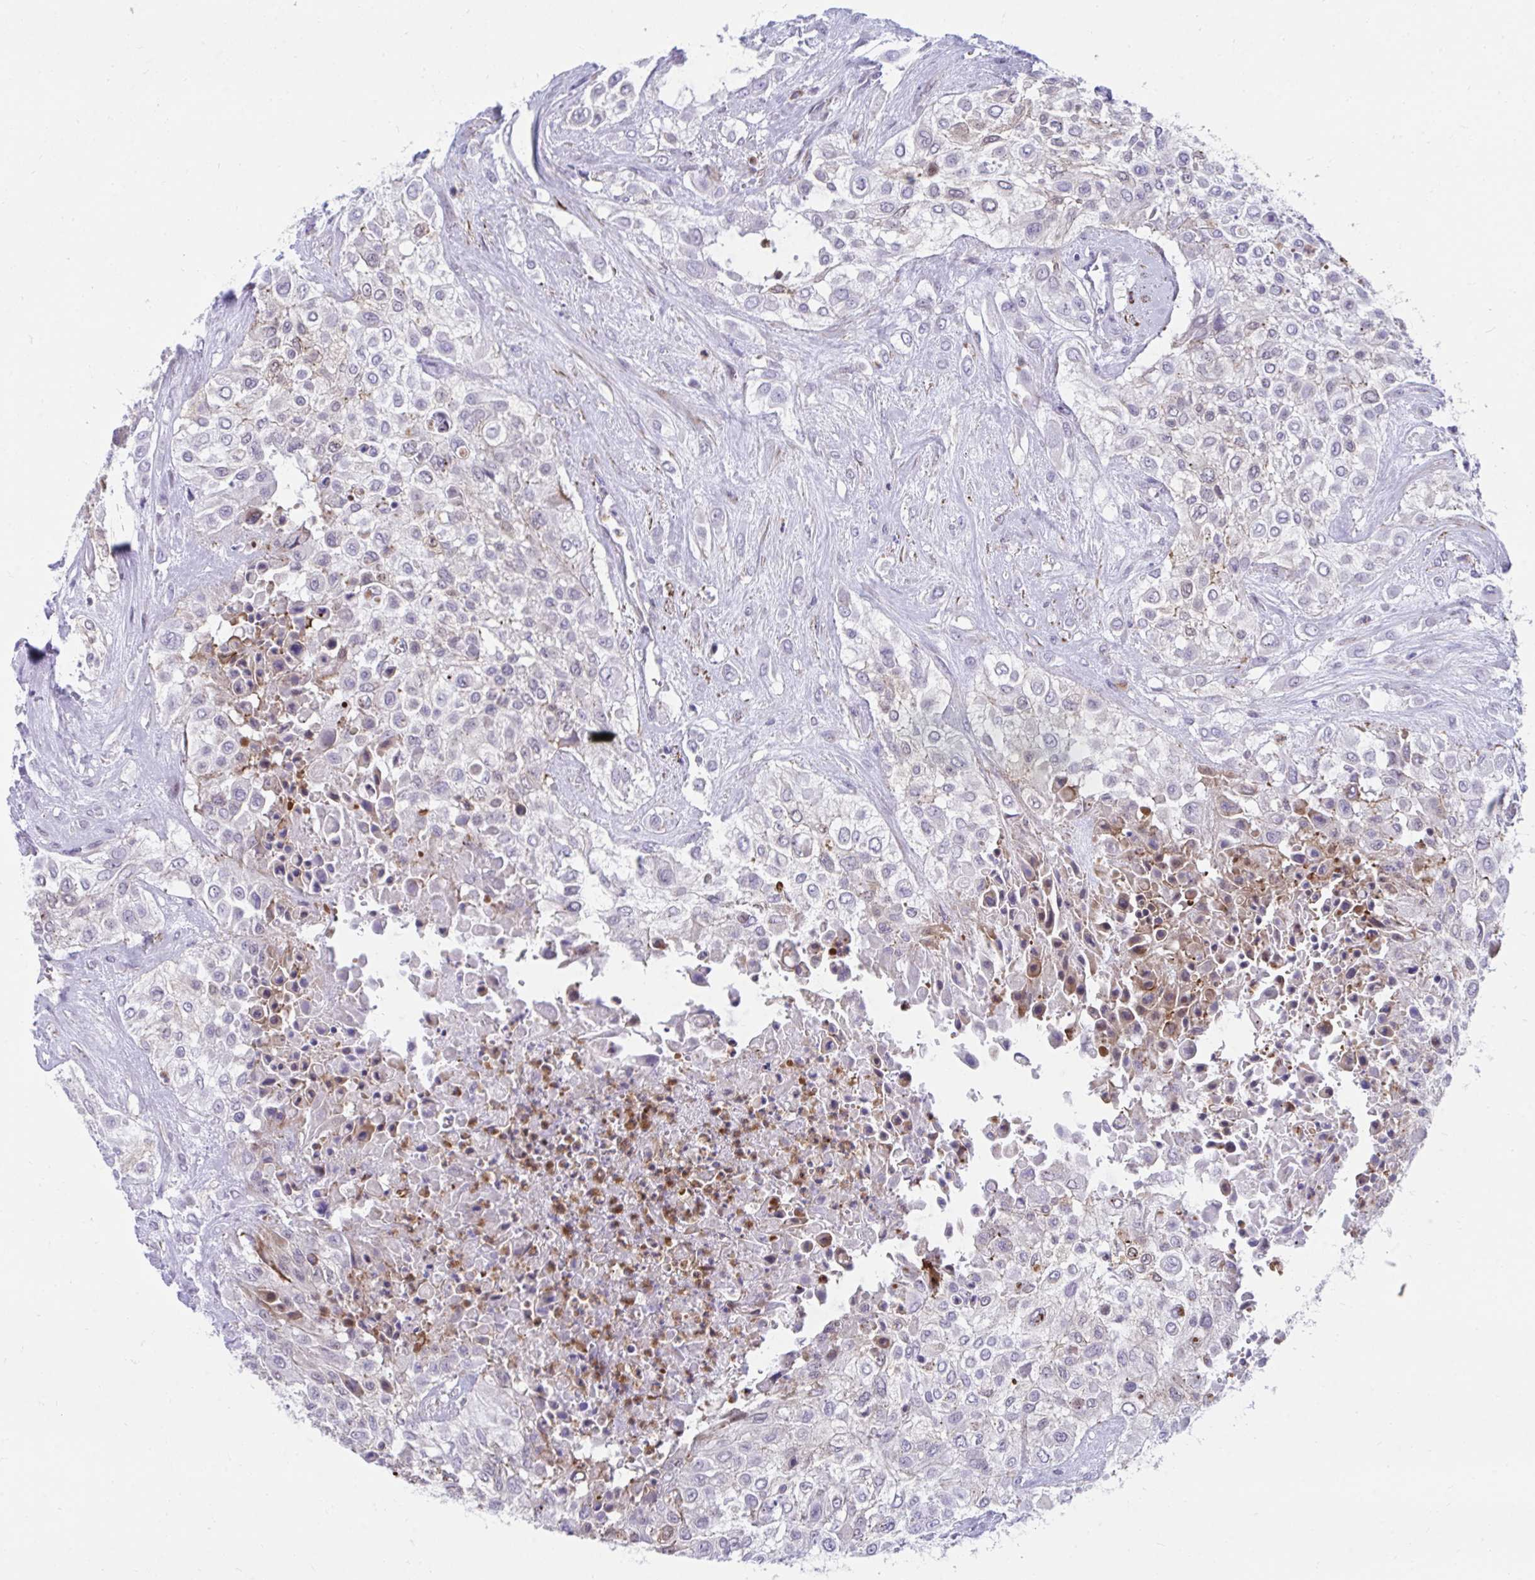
{"staining": {"intensity": "negative", "quantity": "none", "location": "none"}, "tissue": "urothelial cancer", "cell_type": "Tumor cells", "image_type": "cancer", "snomed": [{"axis": "morphology", "description": "Urothelial carcinoma, High grade"}, {"axis": "topography", "description": "Urinary bladder"}], "caption": "This is an immunohistochemistry photomicrograph of human urothelial cancer. There is no staining in tumor cells.", "gene": "CSTB", "patient": {"sex": "male", "age": 57}}